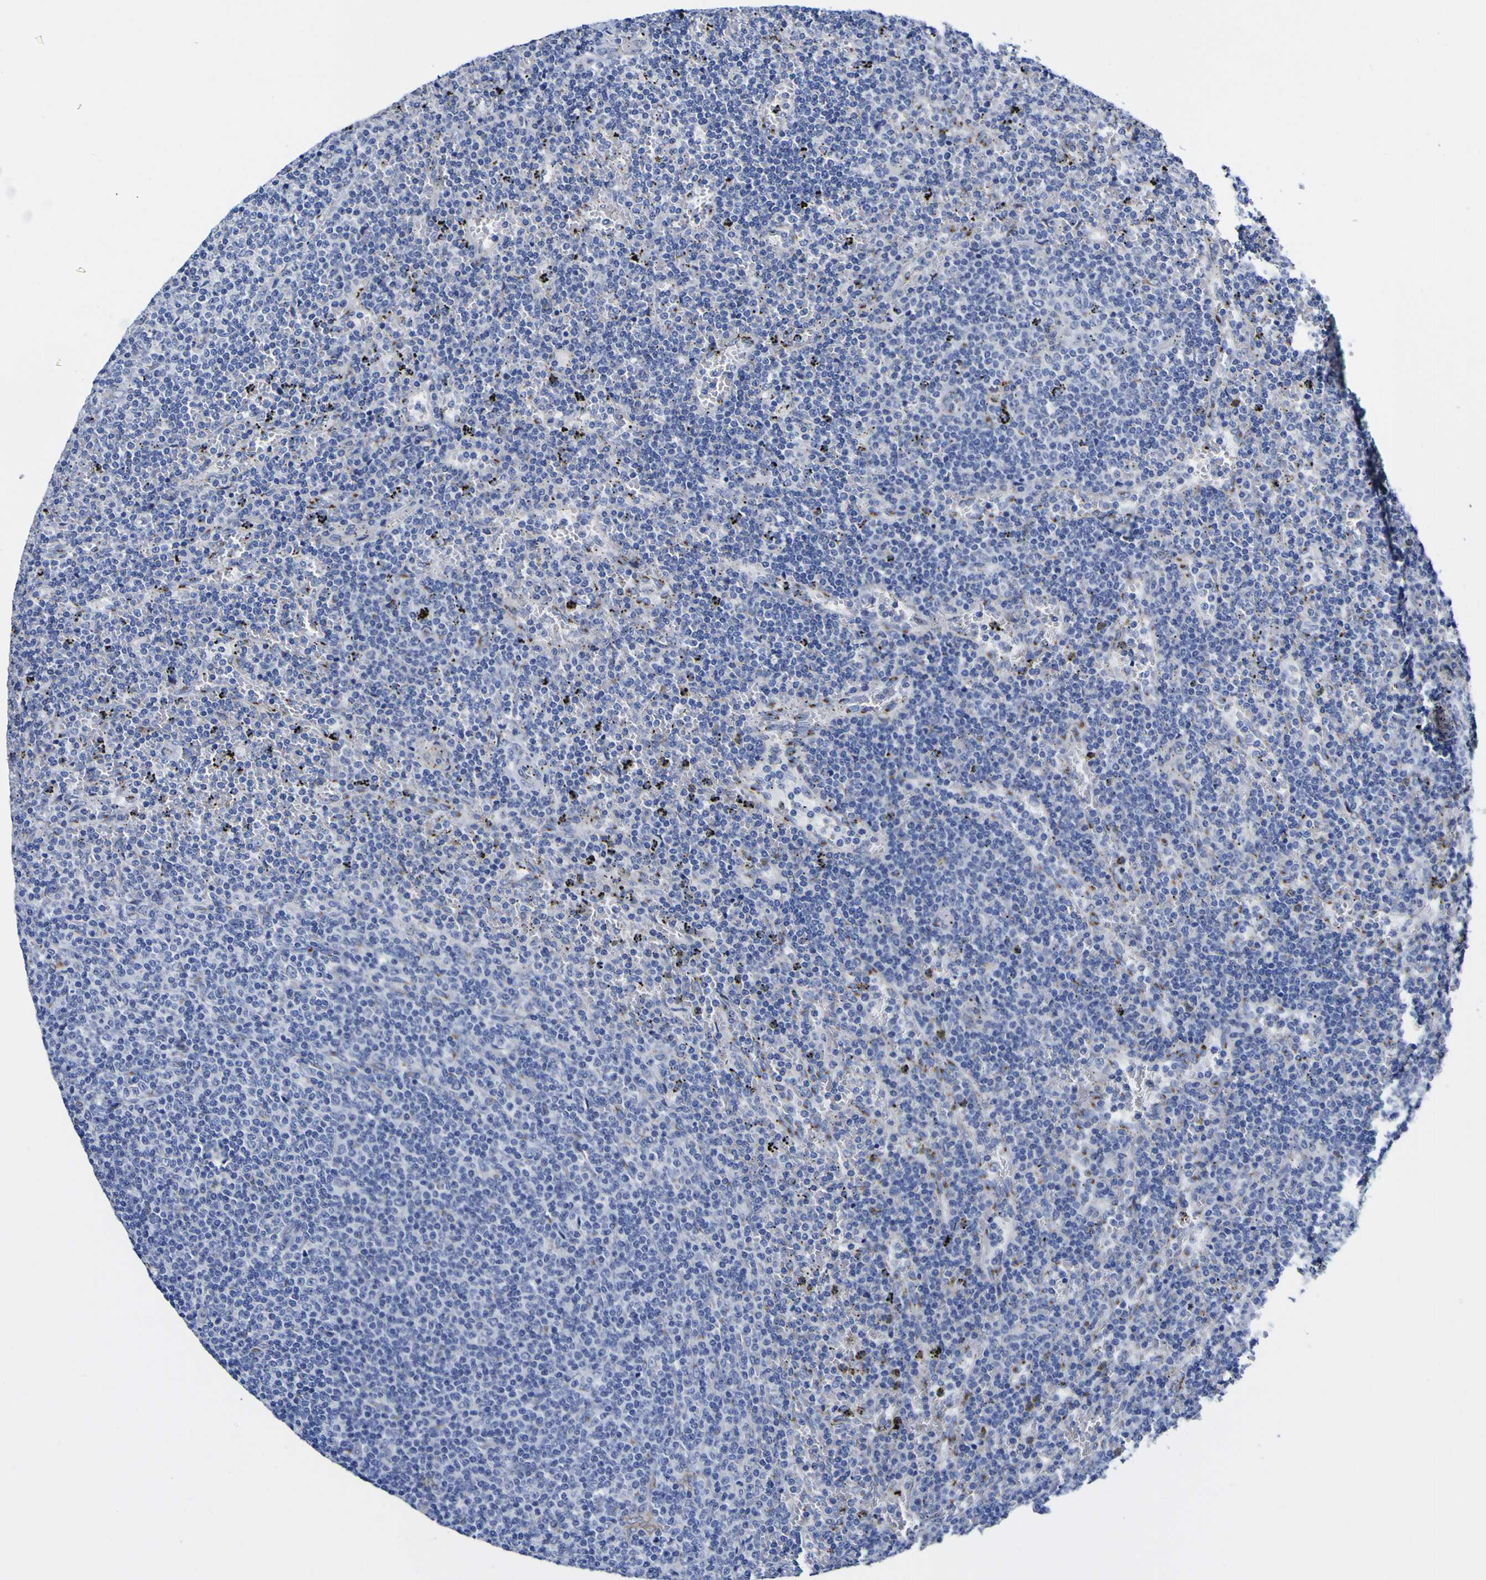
{"staining": {"intensity": "negative", "quantity": "none", "location": "none"}, "tissue": "lymphoma", "cell_type": "Tumor cells", "image_type": "cancer", "snomed": [{"axis": "morphology", "description": "Malignant lymphoma, non-Hodgkin's type, Low grade"}, {"axis": "topography", "description": "Spleen"}], "caption": "Protein analysis of malignant lymphoma, non-Hodgkin's type (low-grade) shows no significant staining in tumor cells.", "gene": "GOLM1", "patient": {"sex": "female", "age": 50}}